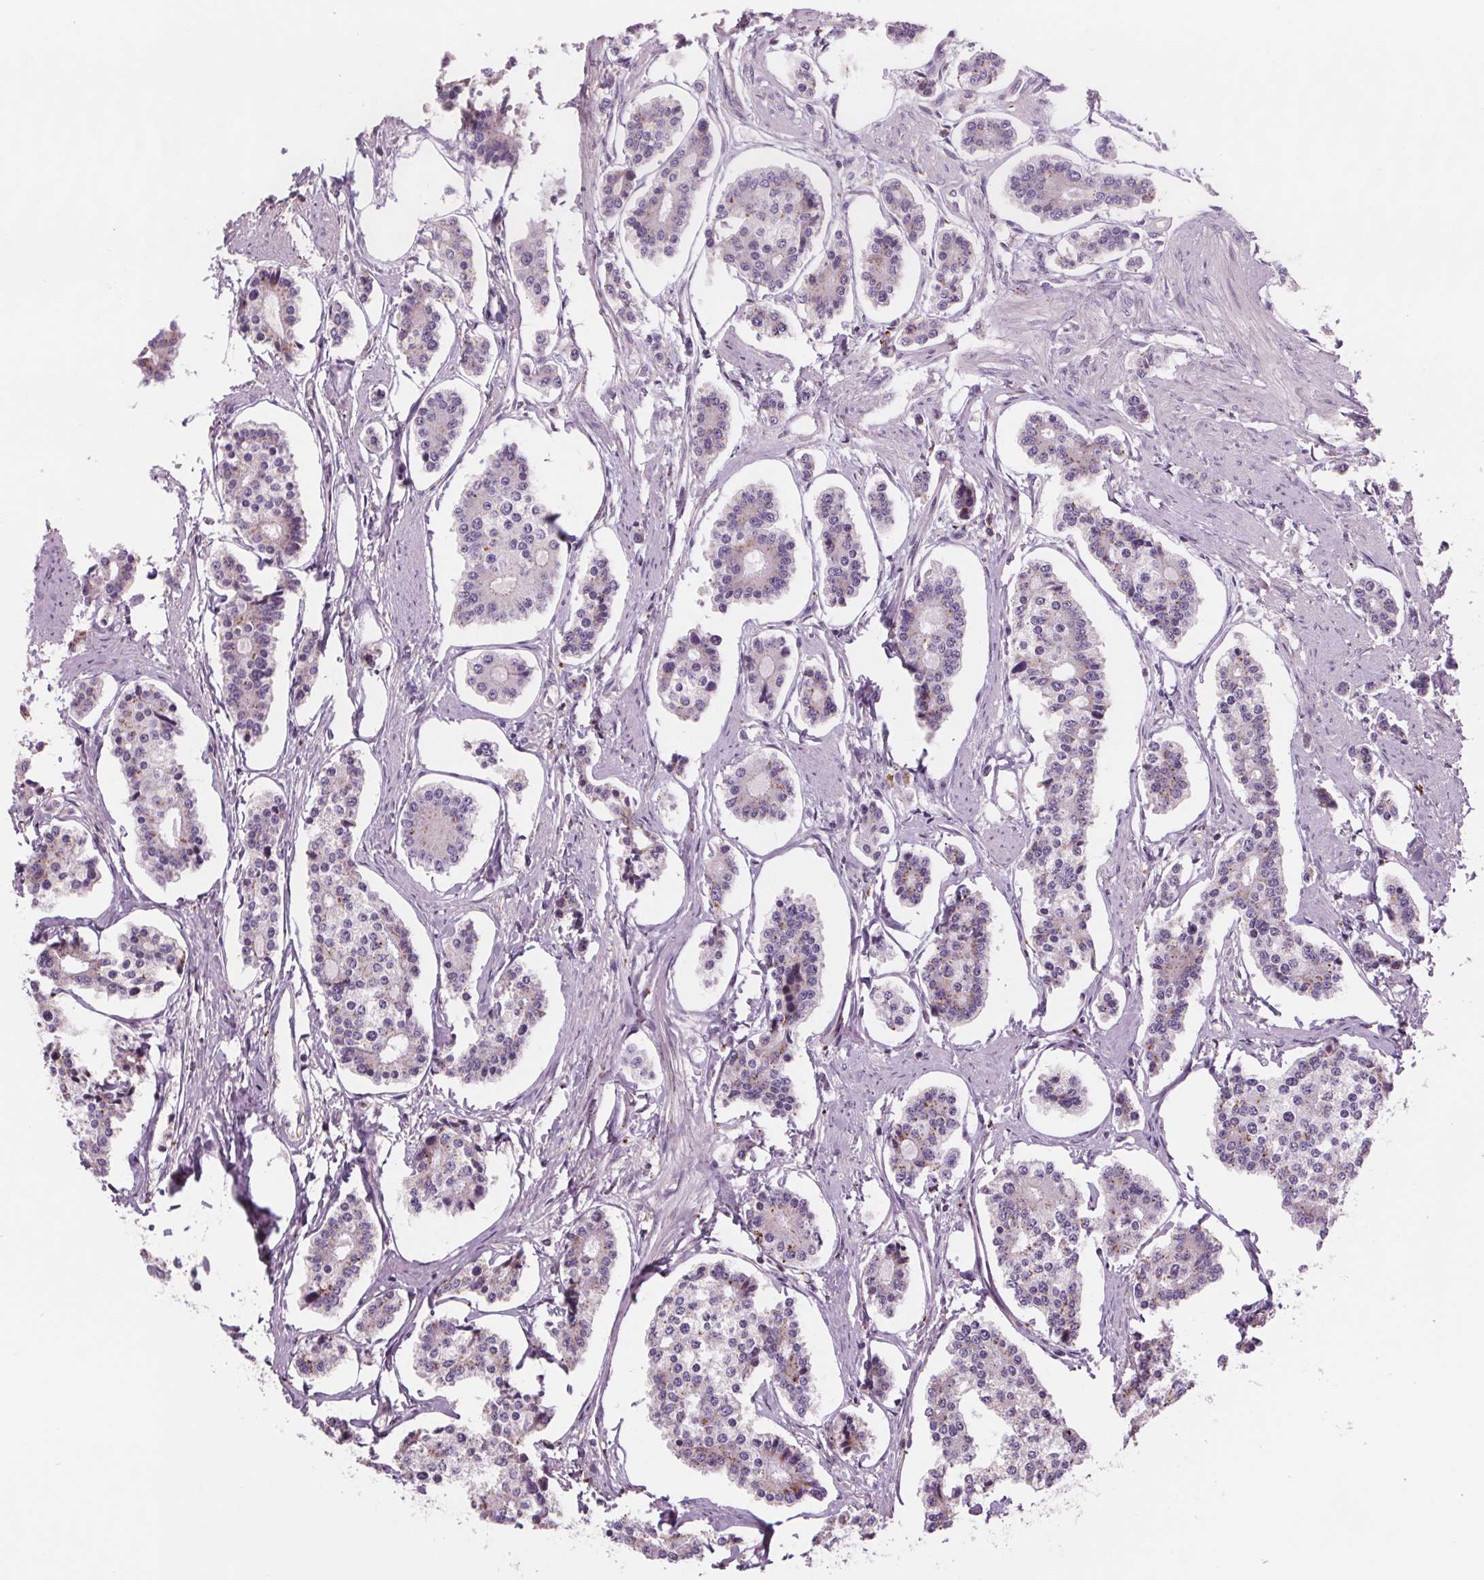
{"staining": {"intensity": "negative", "quantity": "none", "location": "none"}, "tissue": "carcinoid", "cell_type": "Tumor cells", "image_type": "cancer", "snomed": [{"axis": "morphology", "description": "Carcinoid, malignant, NOS"}, {"axis": "topography", "description": "Small intestine"}], "caption": "A photomicrograph of human carcinoid is negative for staining in tumor cells.", "gene": "SAMD5", "patient": {"sex": "female", "age": 65}}